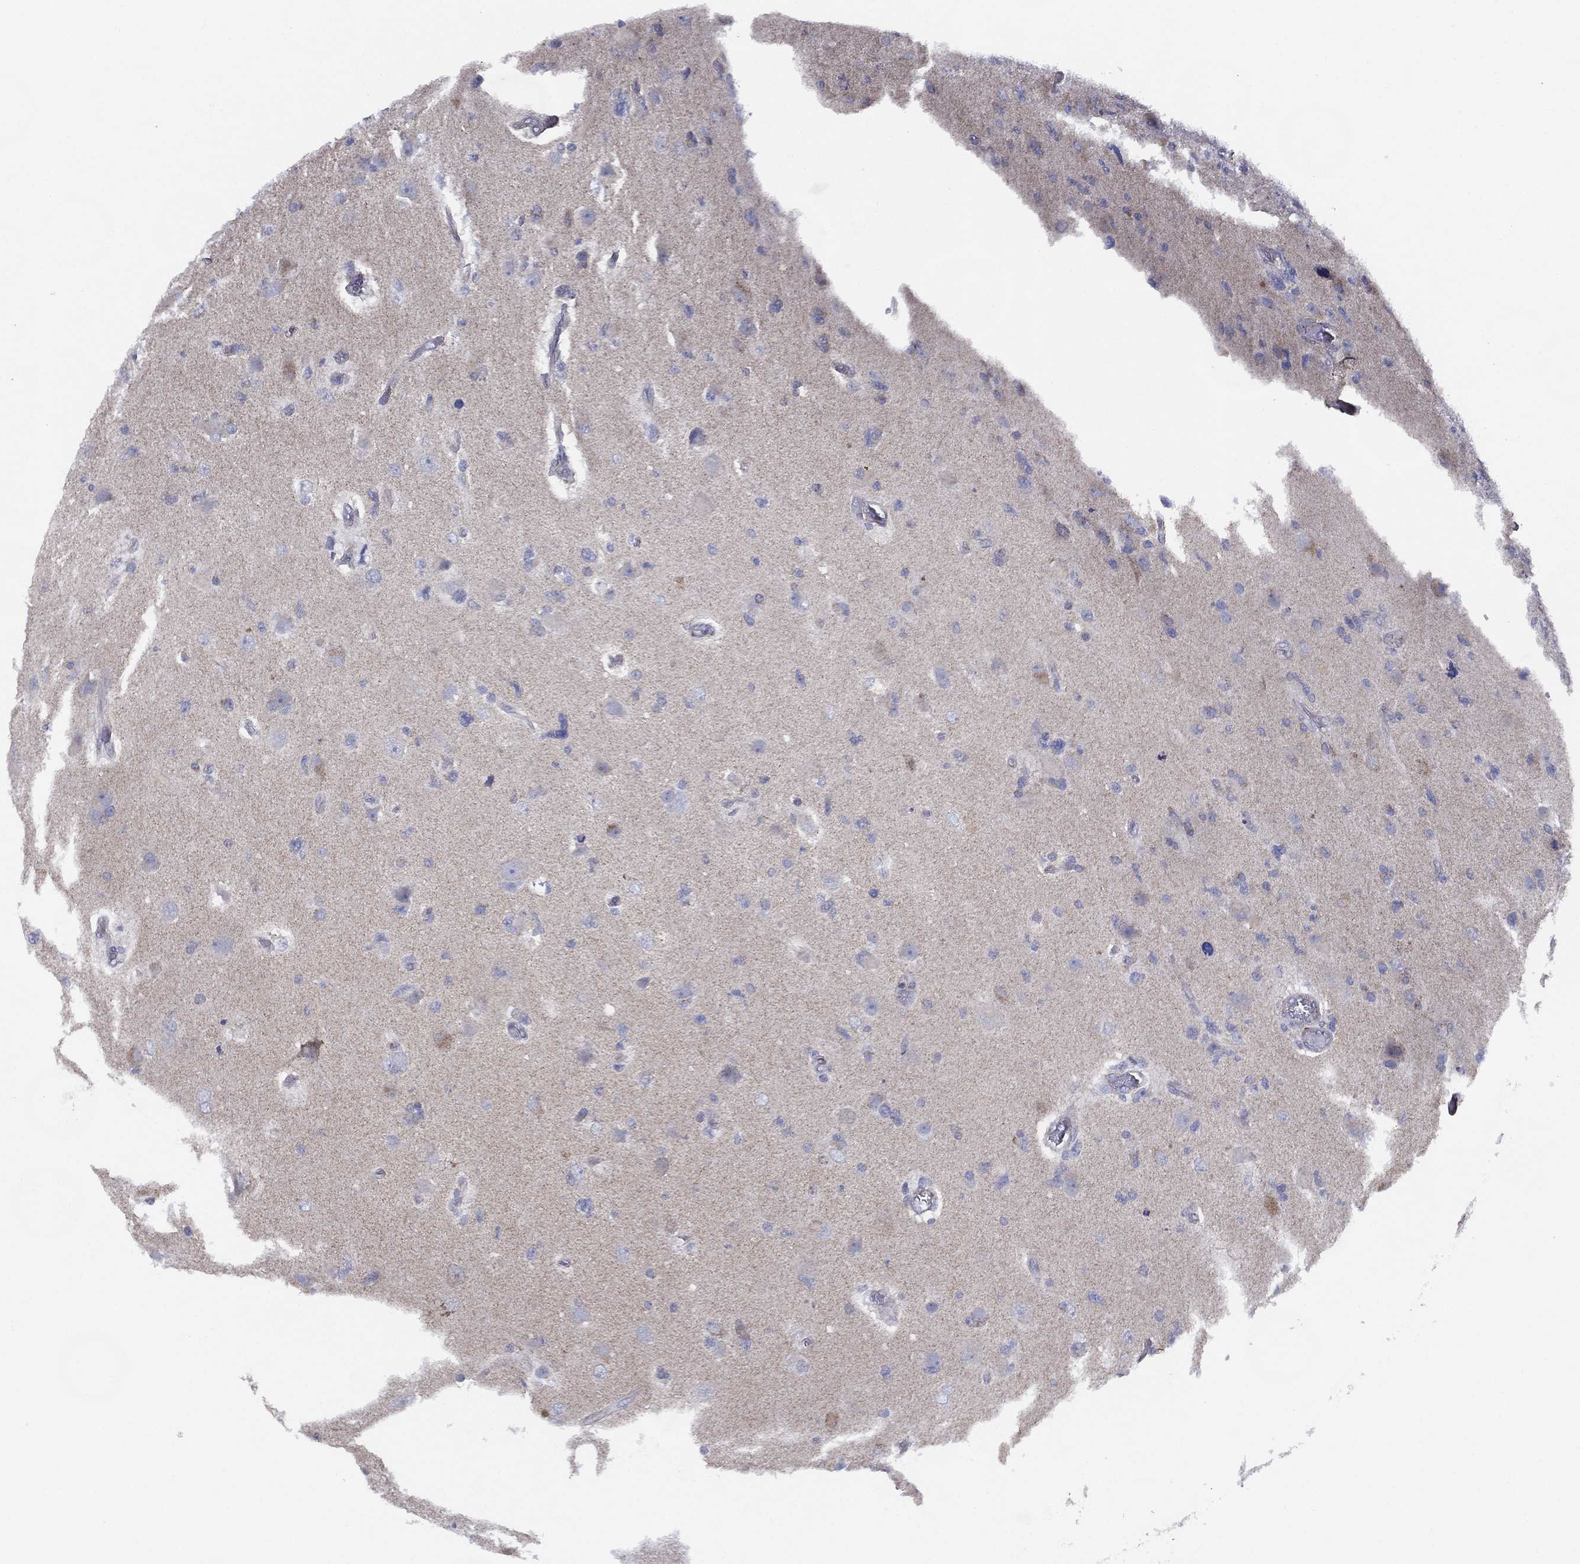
{"staining": {"intensity": "negative", "quantity": "none", "location": "none"}, "tissue": "glioma", "cell_type": "Tumor cells", "image_type": "cancer", "snomed": [{"axis": "morphology", "description": "Glioma, malignant, High grade"}, {"axis": "topography", "description": "Cerebral cortex"}], "caption": "Tumor cells are negative for protein expression in human malignant glioma (high-grade).", "gene": "ZNF223", "patient": {"sex": "male", "age": 70}}